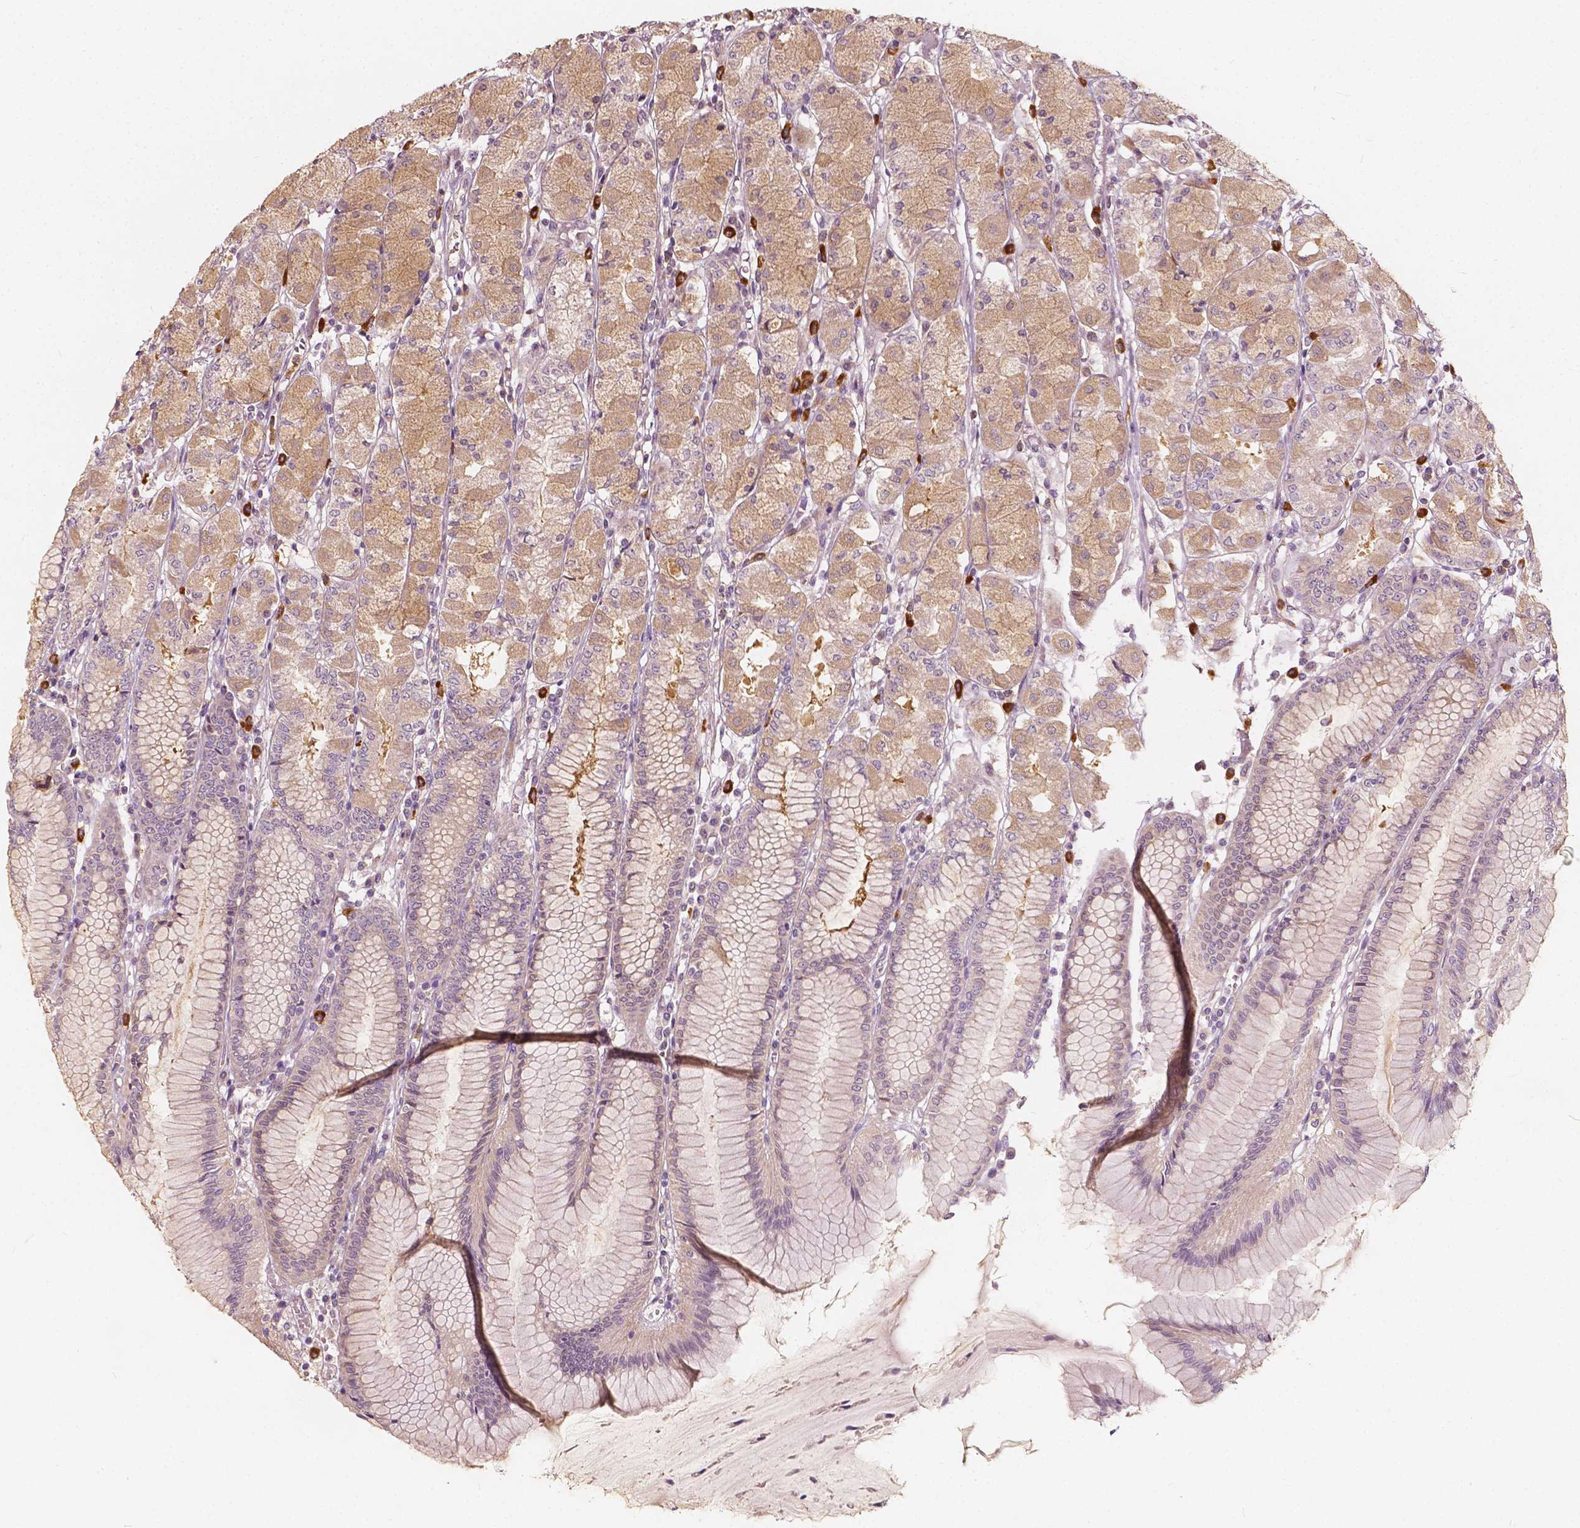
{"staining": {"intensity": "weak", "quantity": "25%-75%", "location": "cytoplasmic/membranous"}, "tissue": "stomach", "cell_type": "Glandular cells", "image_type": "normal", "snomed": [{"axis": "morphology", "description": "Normal tissue, NOS"}, {"axis": "topography", "description": "Stomach, upper"}], "caption": "Stomach stained for a protein (brown) demonstrates weak cytoplasmic/membranous positive positivity in about 25%-75% of glandular cells.", "gene": "NPC1L1", "patient": {"sex": "male", "age": 69}}